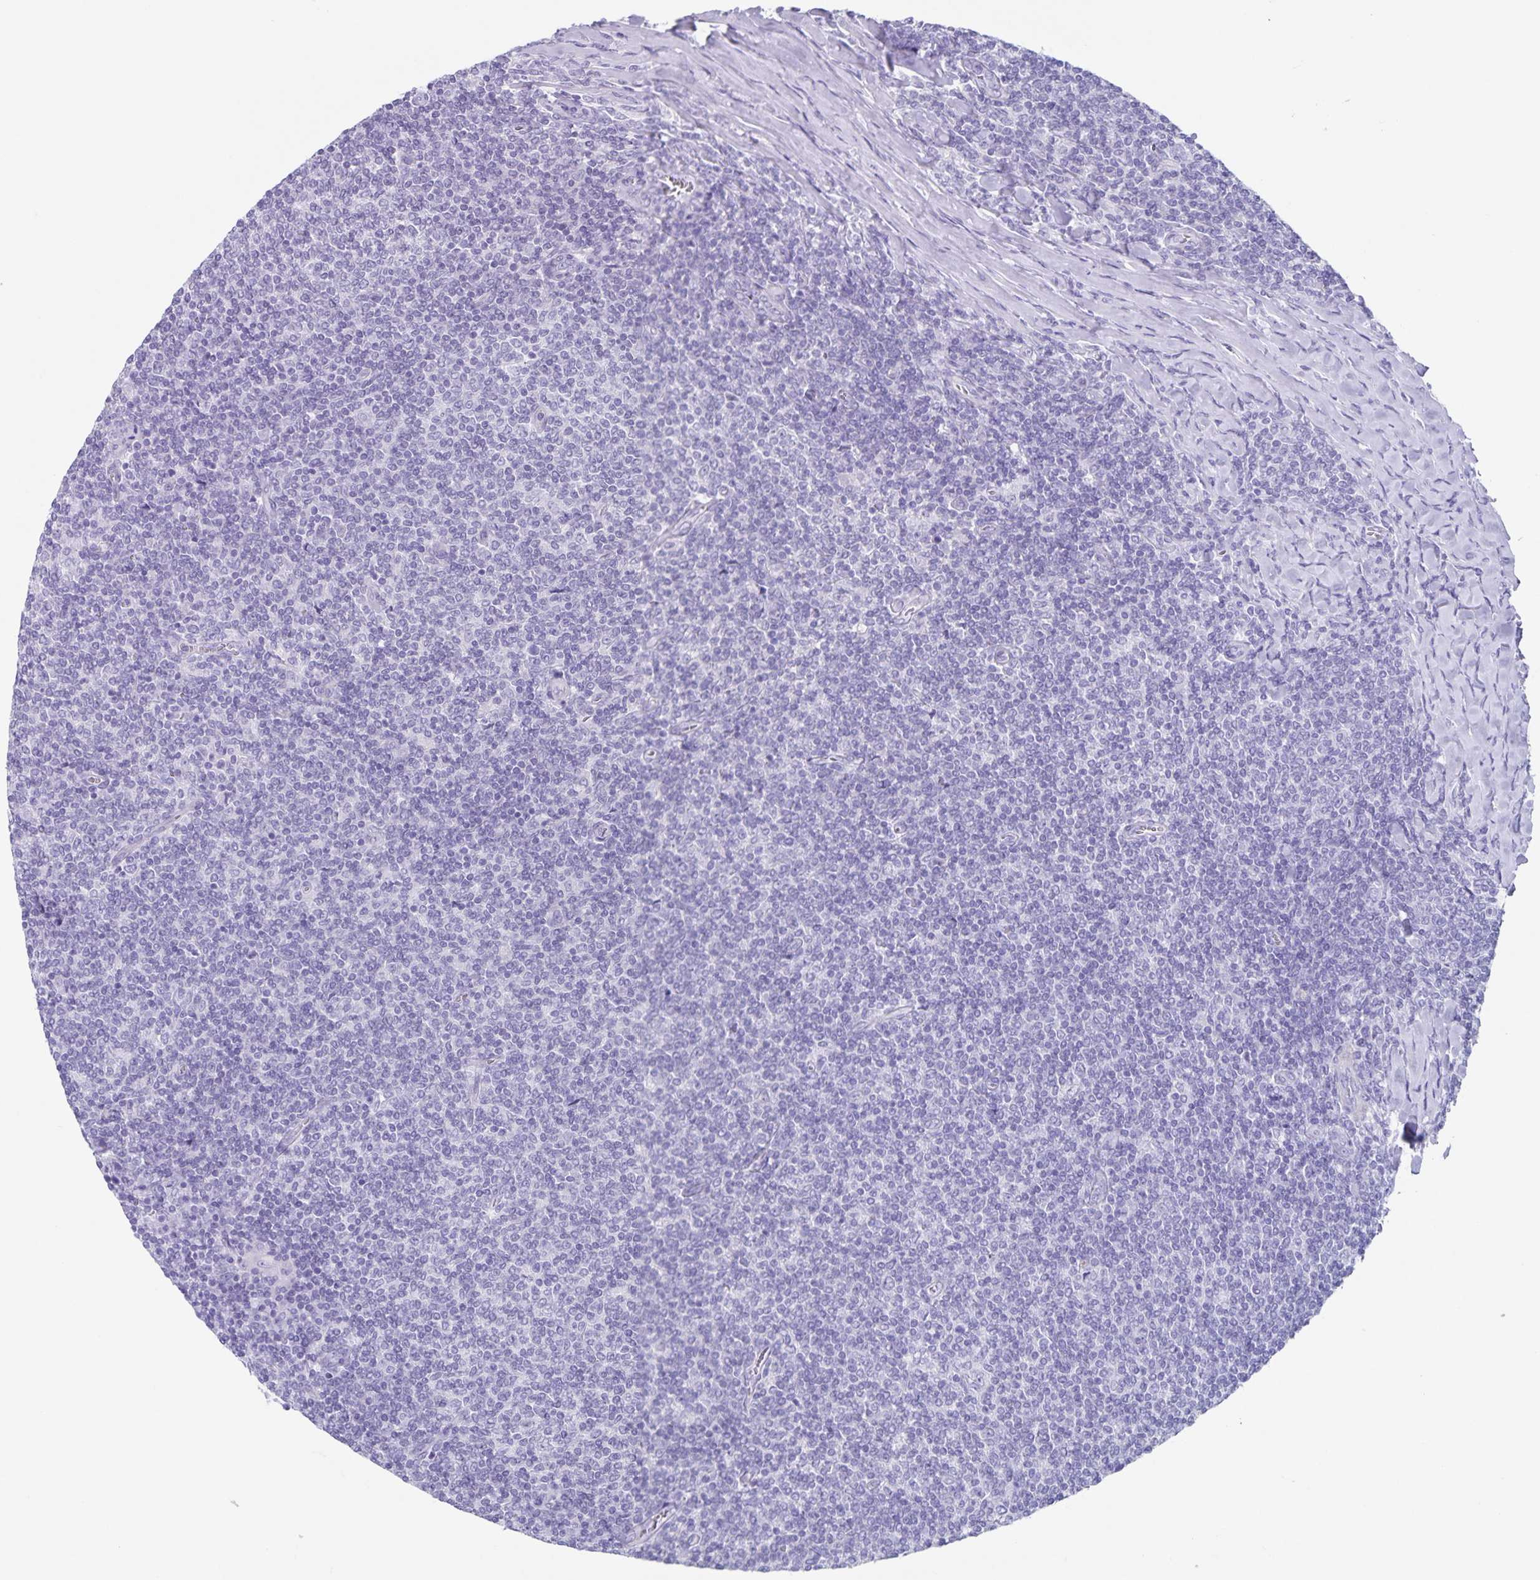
{"staining": {"intensity": "negative", "quantity": "none", "location": "none"}, "tissue": "lymphoma", "cell_type": "Tumor cells", "image_type": "cancer", "snomed": [{"axis": "morphology", "description": "Malignant lymphoma, non-Hodgkin's type, Low grade"}, {"axis": "topography", "description": "Lymph node"}], "caption": "Immunohistochemistry histopathology image of neoplastic tissue: low-grade malignant lymphoma, non-Hodgkin's type stained with DAB displays no significant protein staining in tumor cells.", "gene": "C11orf42", "patient": {"sex": "male", "age": 52}}